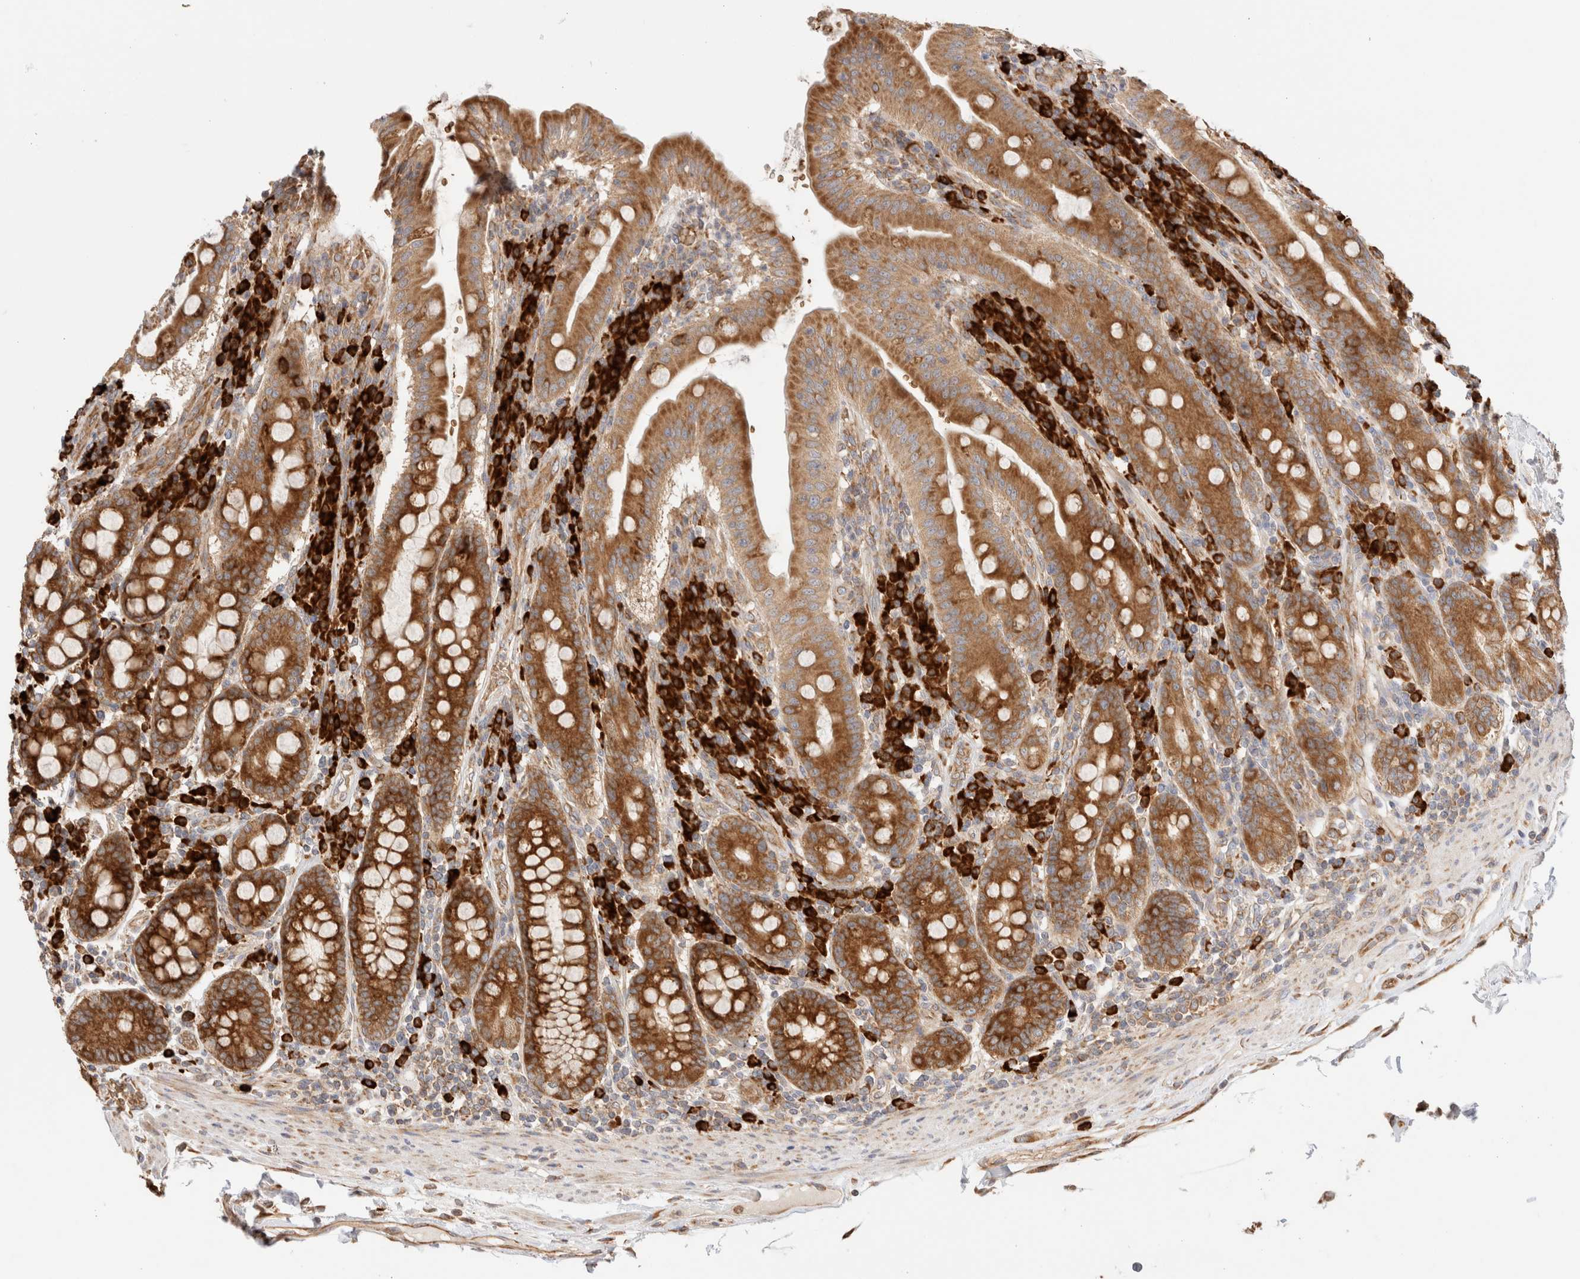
{"staining": {"intensity": "strong", "quantity": ">75%", "location": "cytoplasmic/membranous"}, "tissue": "duodenum", "cell_type": "Glandular cells", "image_type": "normal", "snomed": [{"axis": "morphology", "description": "Normal tissue, NOS"}, {"axis": "morphology", "description": "Adenocarcinoma, NOS"}, {"axis": "topography", "description": "Pancreas"}, {"axis": "topography", "description": "Duodenum"}], "caption": "IHC (DAB (3,3'-diaminobenzidine)) staining of normal human duodenum reveals strong cytoplasmic/membranous protein positivity in approximately >75% of glandular cells. (DAB (3,3'-diaminobenzidine) IHC, brown staining for protein, blue staining for nuclei).", "gene": "UTS2B", "patient": {"sex": "male", "age": 50}}